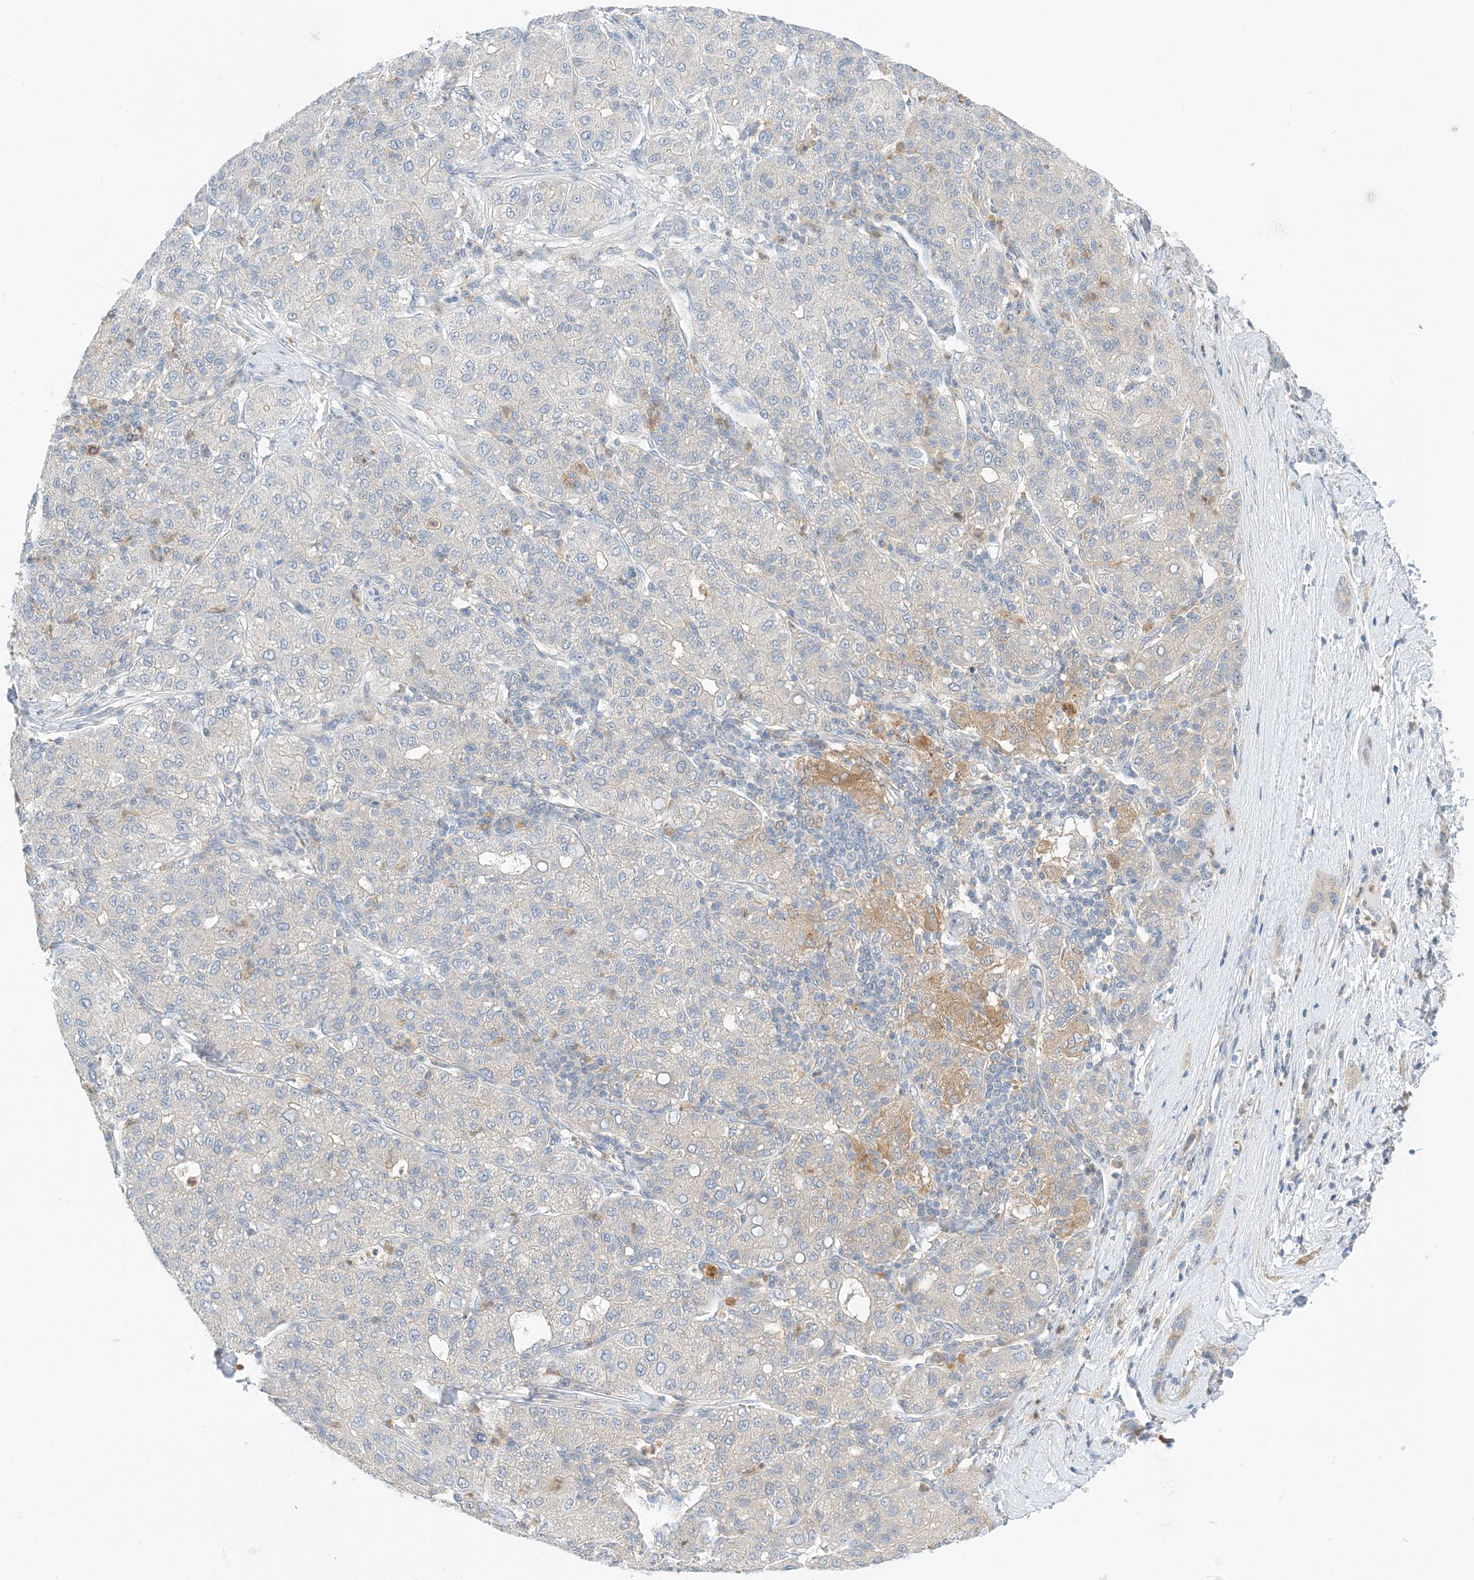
{"staining": {"intensity": "negative", "quantity": "none", "location": "none"}, "tissue": "liver cancer", "cell_type": "Tumor cells", "image_type": "cancer", "snomed": [{"axis": "morphology", "description": "Carcinoma, Hepatocellular, NOS"}, {"axis": "topography", "description": "Liver"}], "caption": "The immunohistochemistry image has no significant expression in tumor cells of hepatocellular carcinoma (liver) tissue.", "gene": "KIFBP", "patient": {"sex": "male", "age": 65}}